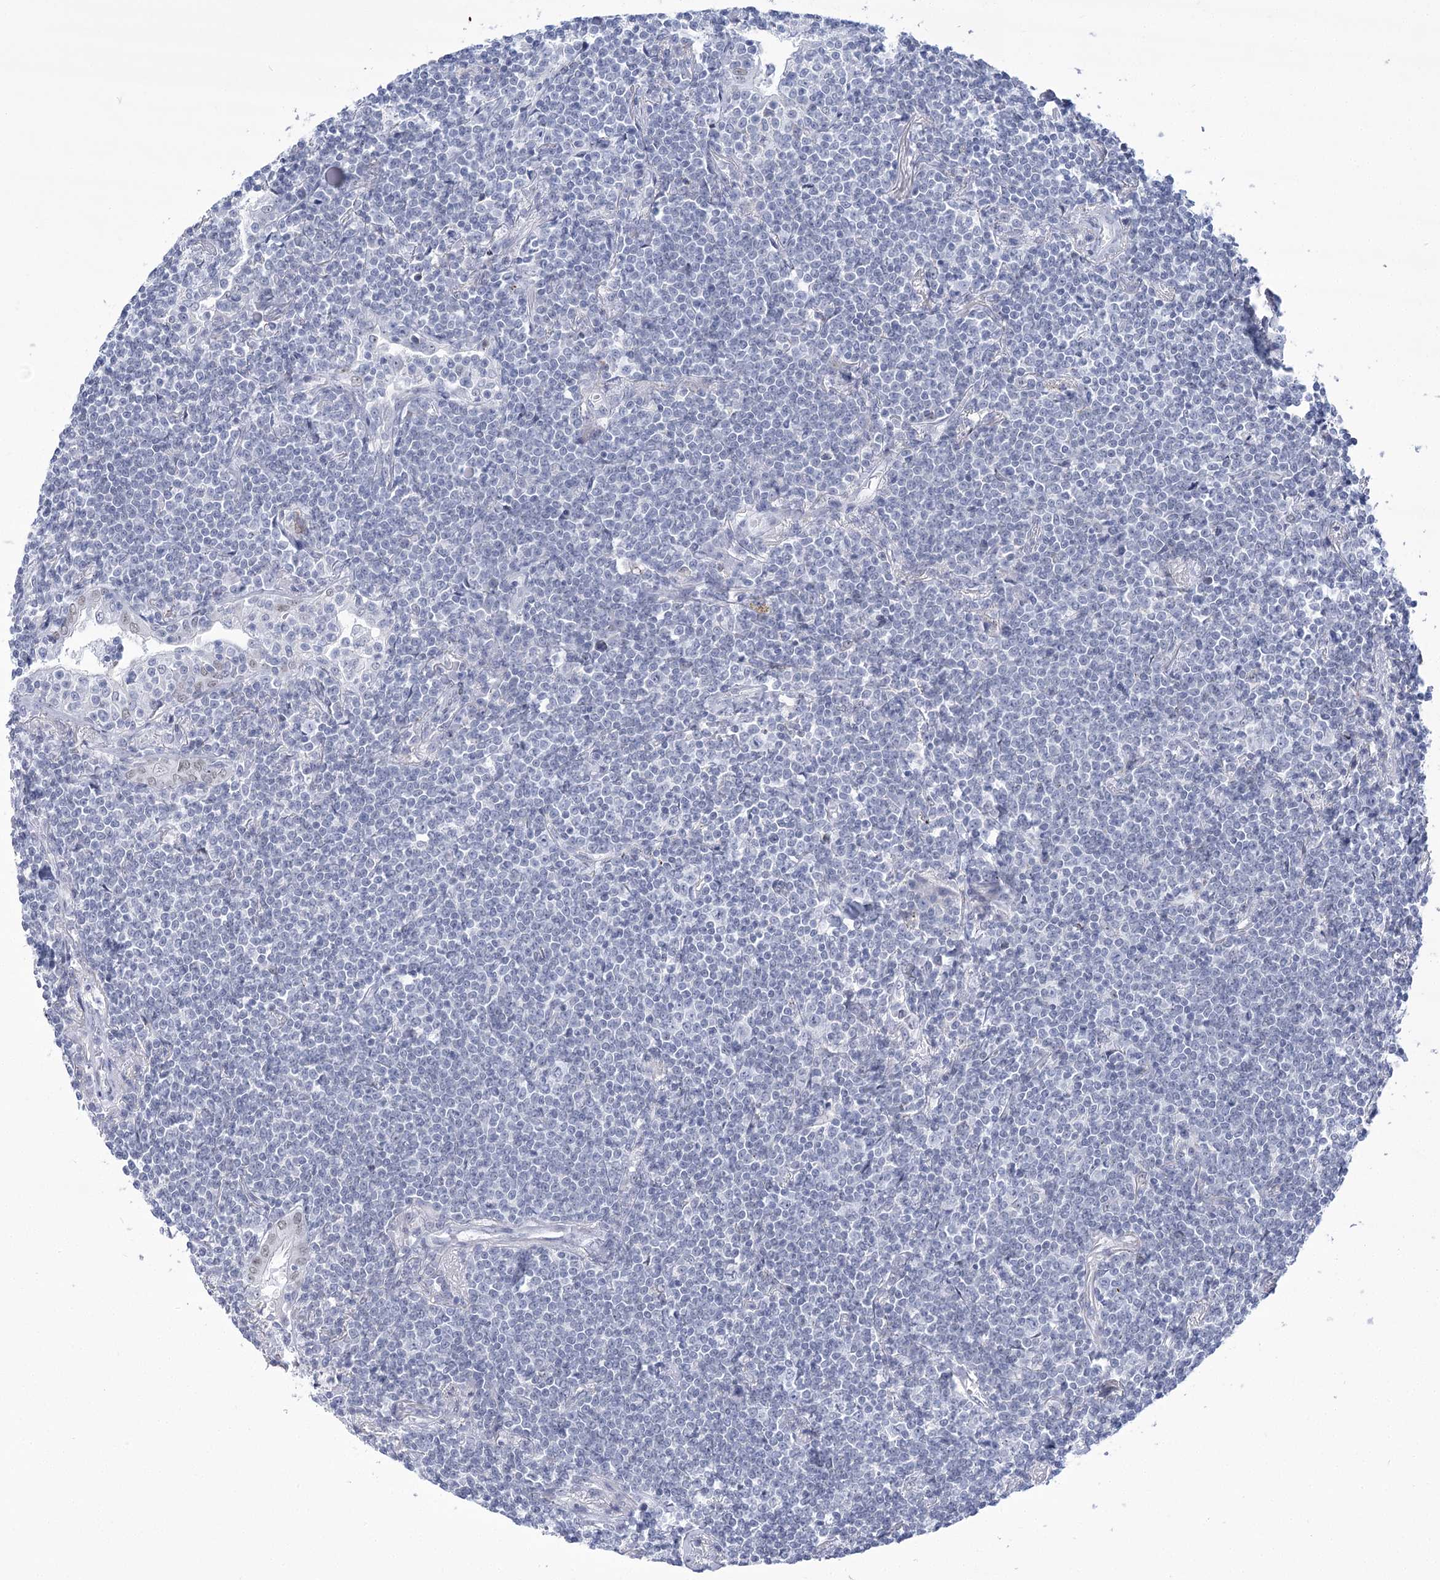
{"staining": {"intensity": "negative", "quantity": "none", "location": "none"}, "tissue": "lymphoma", "cell_type": "Tumor cells", "image_type": "cancer", "snomed": [{"axis": "morphology", "description": "Malignant lymphoma, non-Hodgkin's type, Low grade"}, {"axis": "topography", "description": "Lung"}], "caption": "High power microscopy photomicrograph of an IHC photomicrograph of malignant lymphoma, non-Hodgkin's type (low-grade), revealing no significant staining in tumor cells. (DAB (3,3'-diaminobenzidine) immunohistochemistry with hematoxylin counter stain).", "gene": "HORMAD1", "patient": {"sex": "female", "age": 71}}